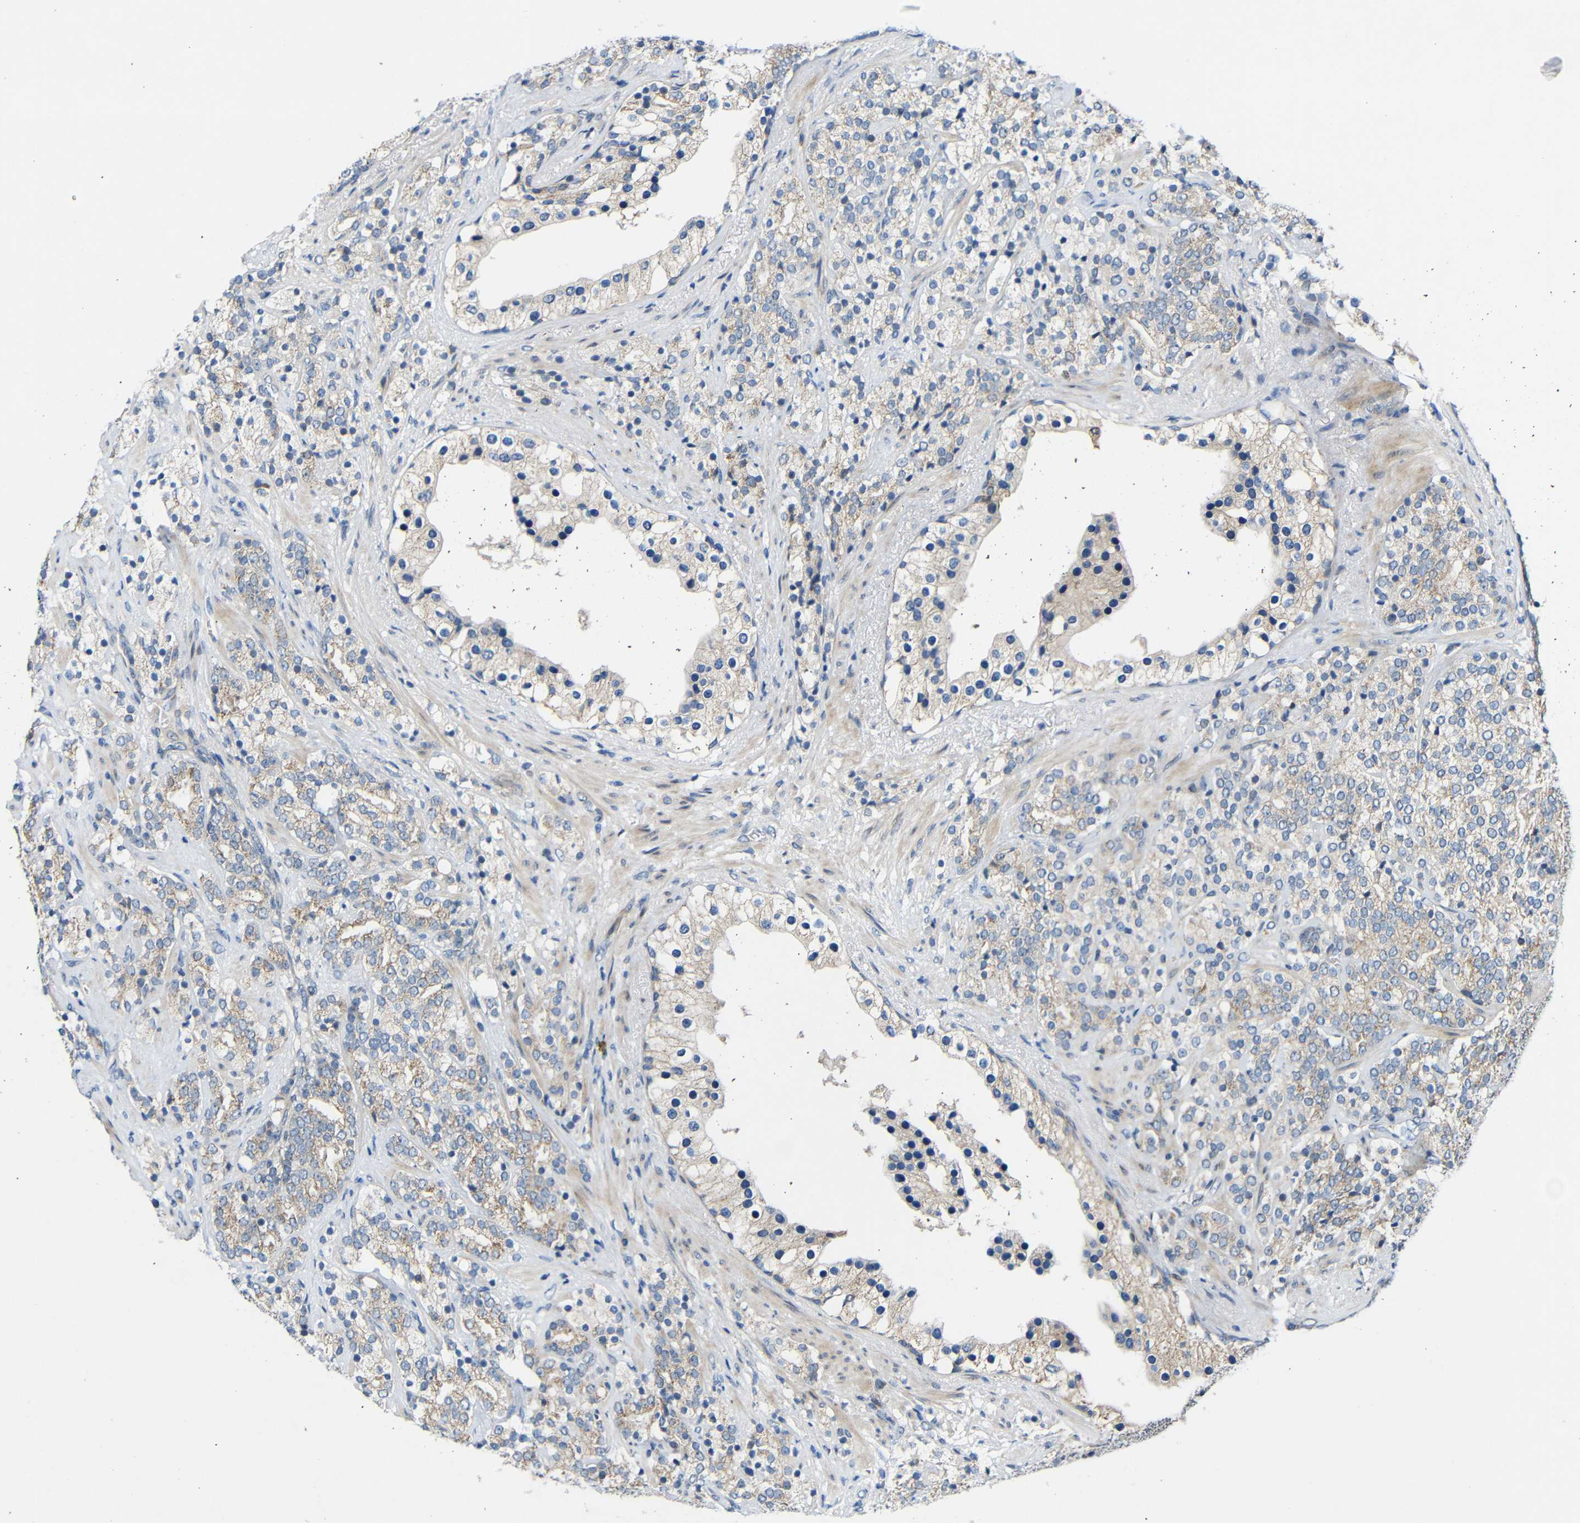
{"staining": {"intensity": "weak", "quantity": "25%-75%", "location": "cytoplasmic/membranous"}, "tissue": "prostate cancer", "cell_type": "Tumor cells", "image_type": "cancer", "snomed": [{"axis": "morphology", "description": "Adenocarcinoma, High grade"}, {"axis": "topography", "description": "Prostate"}], "caption": "Prostate high-grade adenocarcinoma was stained to show a protein in brown. There is low levels of weak cytoplasmic/membranous expression in about 25%-75% of tumor cells.", "gene": "TMEM25", "patient": {"sex": "male", "age": 71}}